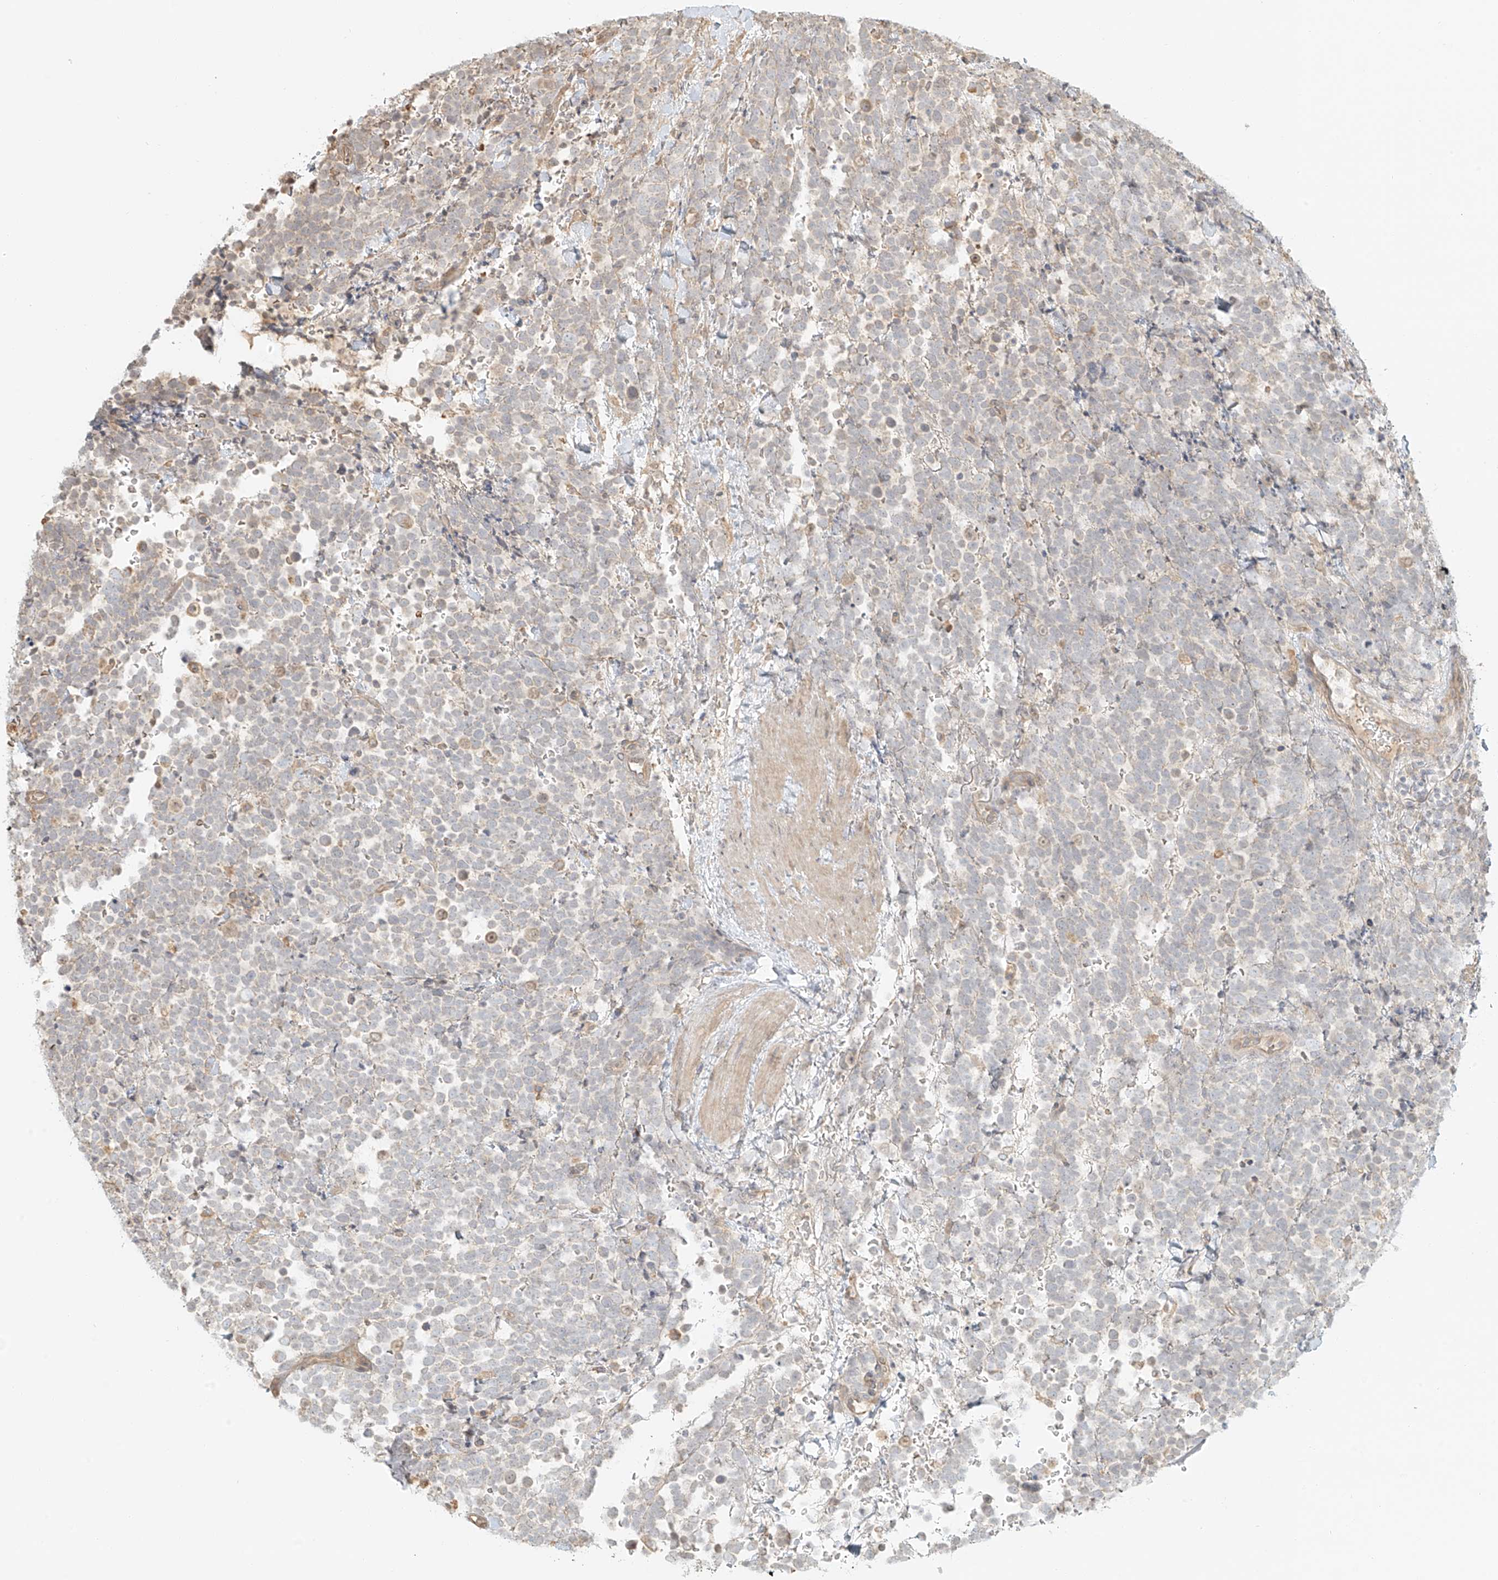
{"staining": {"intensity": "negative", "quantity": "none", "location": "none"}, "tissue": "urothelial cancer", "cell_type": "Tumor cells", "image_type": "cancer", "snomed": [{"axis": "morphology", "description": "Urothelial carcinoma, High grade"}, {"axis": "topography", "description": "Urinary bladder"}], "caption": "High-grade urothelial carcinoma stained for a protein using immunohistochemistry (IHC) reveals no expression tumor cells.", "gene": "UPK1B", "patient": {"sex": "female", "age": 82}}